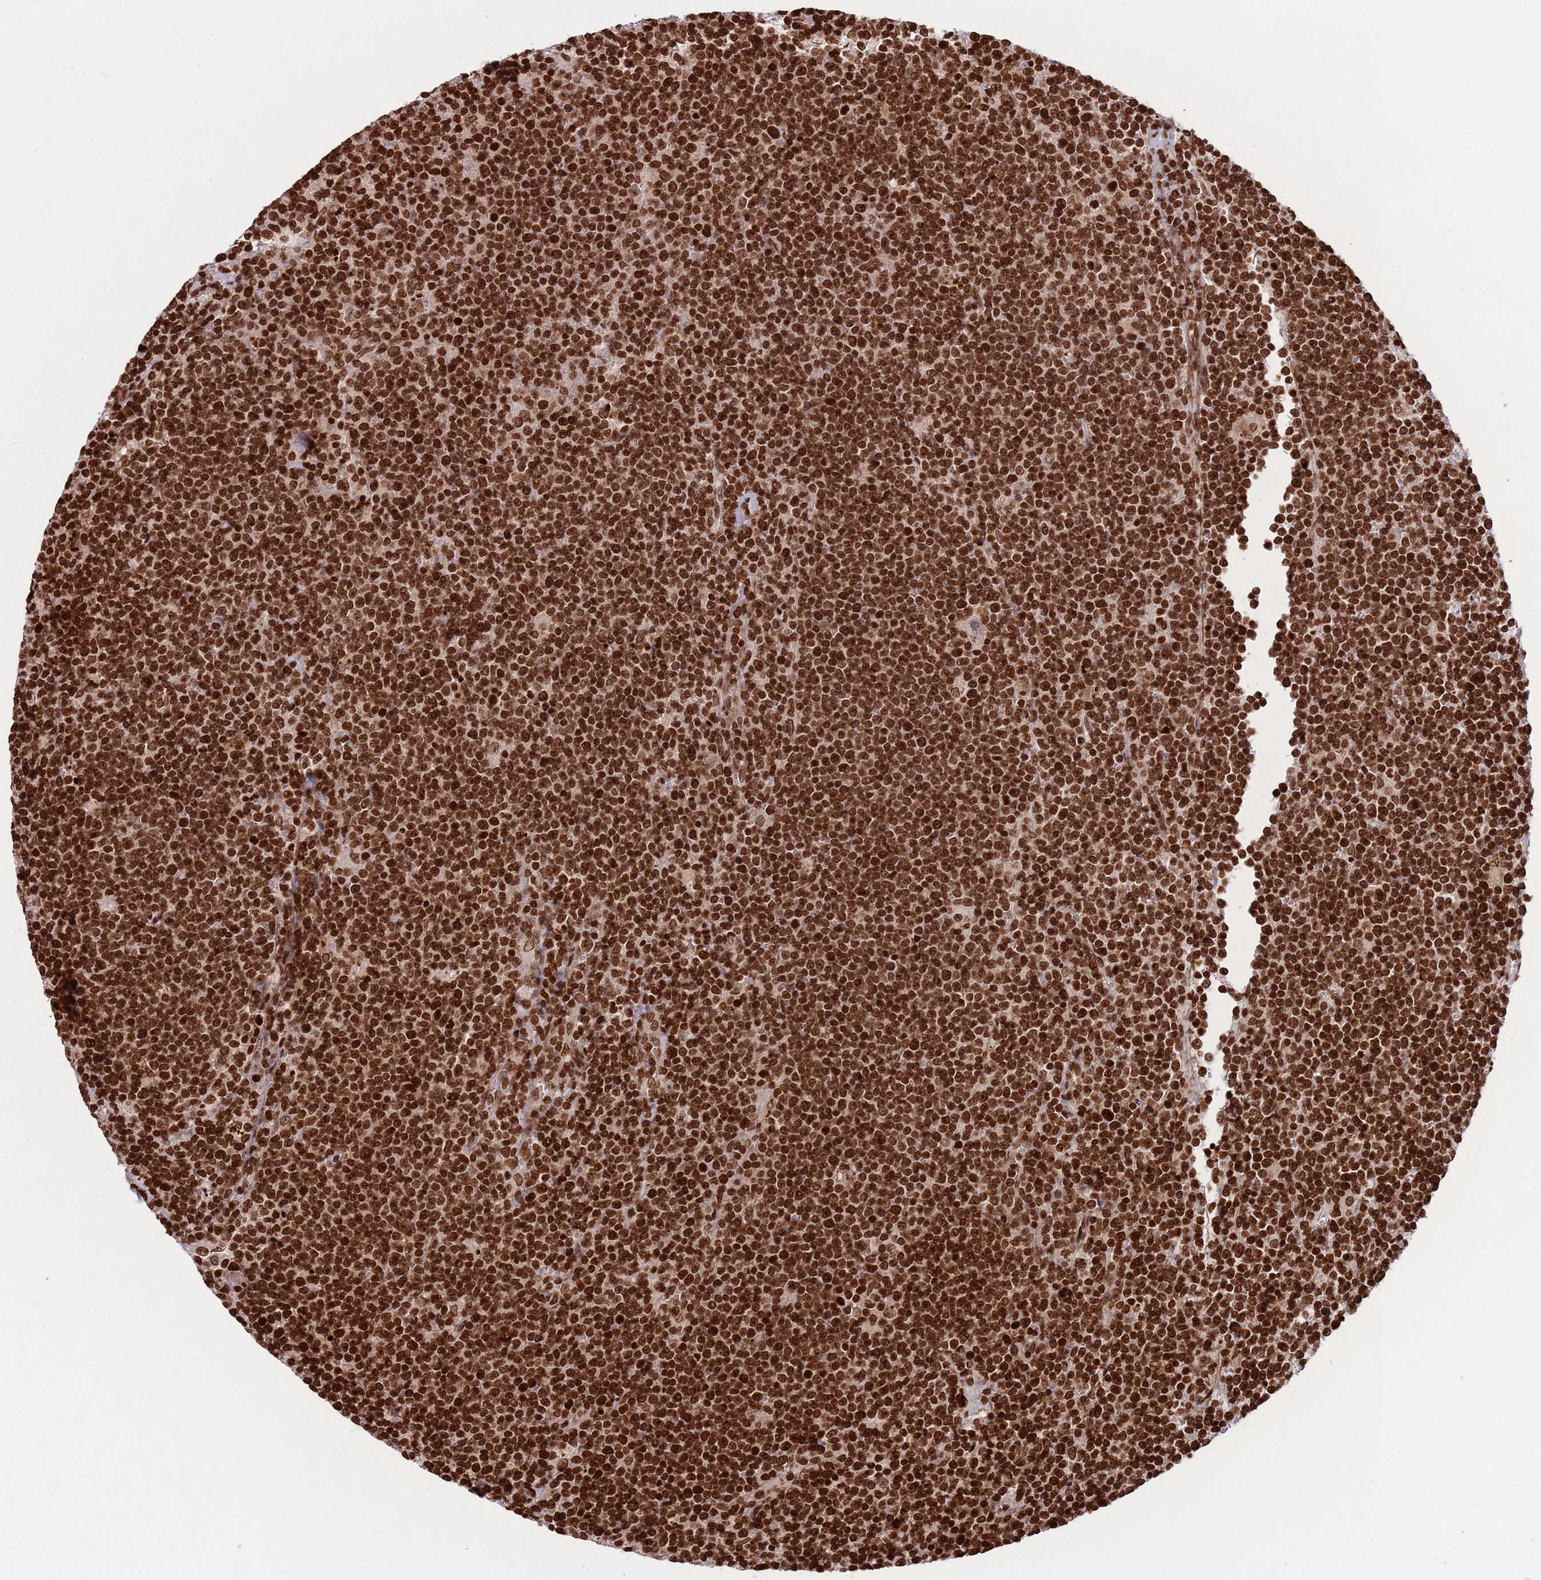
{"staining": {"intensity": "strong", "quantity": ">75%", "location": "nuclear"}, "tissue": "lymphoma", "cell_type": "Tumor cells", "image_type": "cancer", "snomed": [{"axis": "morphology", "description": "Malignant lymphoma, non-Hodgkin's type, High grade"}, {"axis": "topography", "description": "Lymph node"}], "caption": "IHC (DAB (3,3'-diaminobenzidine)) staining of high-grade malignant lymphoma, non-Hodgkin's type exhibits strong nuclear protein positivity in about >75% of tumor cells. The protein of interest is stained brown, and the nuclei are stained in blue (DAB IHC with brightfield microscopy, high magnification).", "gene": "H3-3B", "patient": {"sex": "male", "age": 61}}